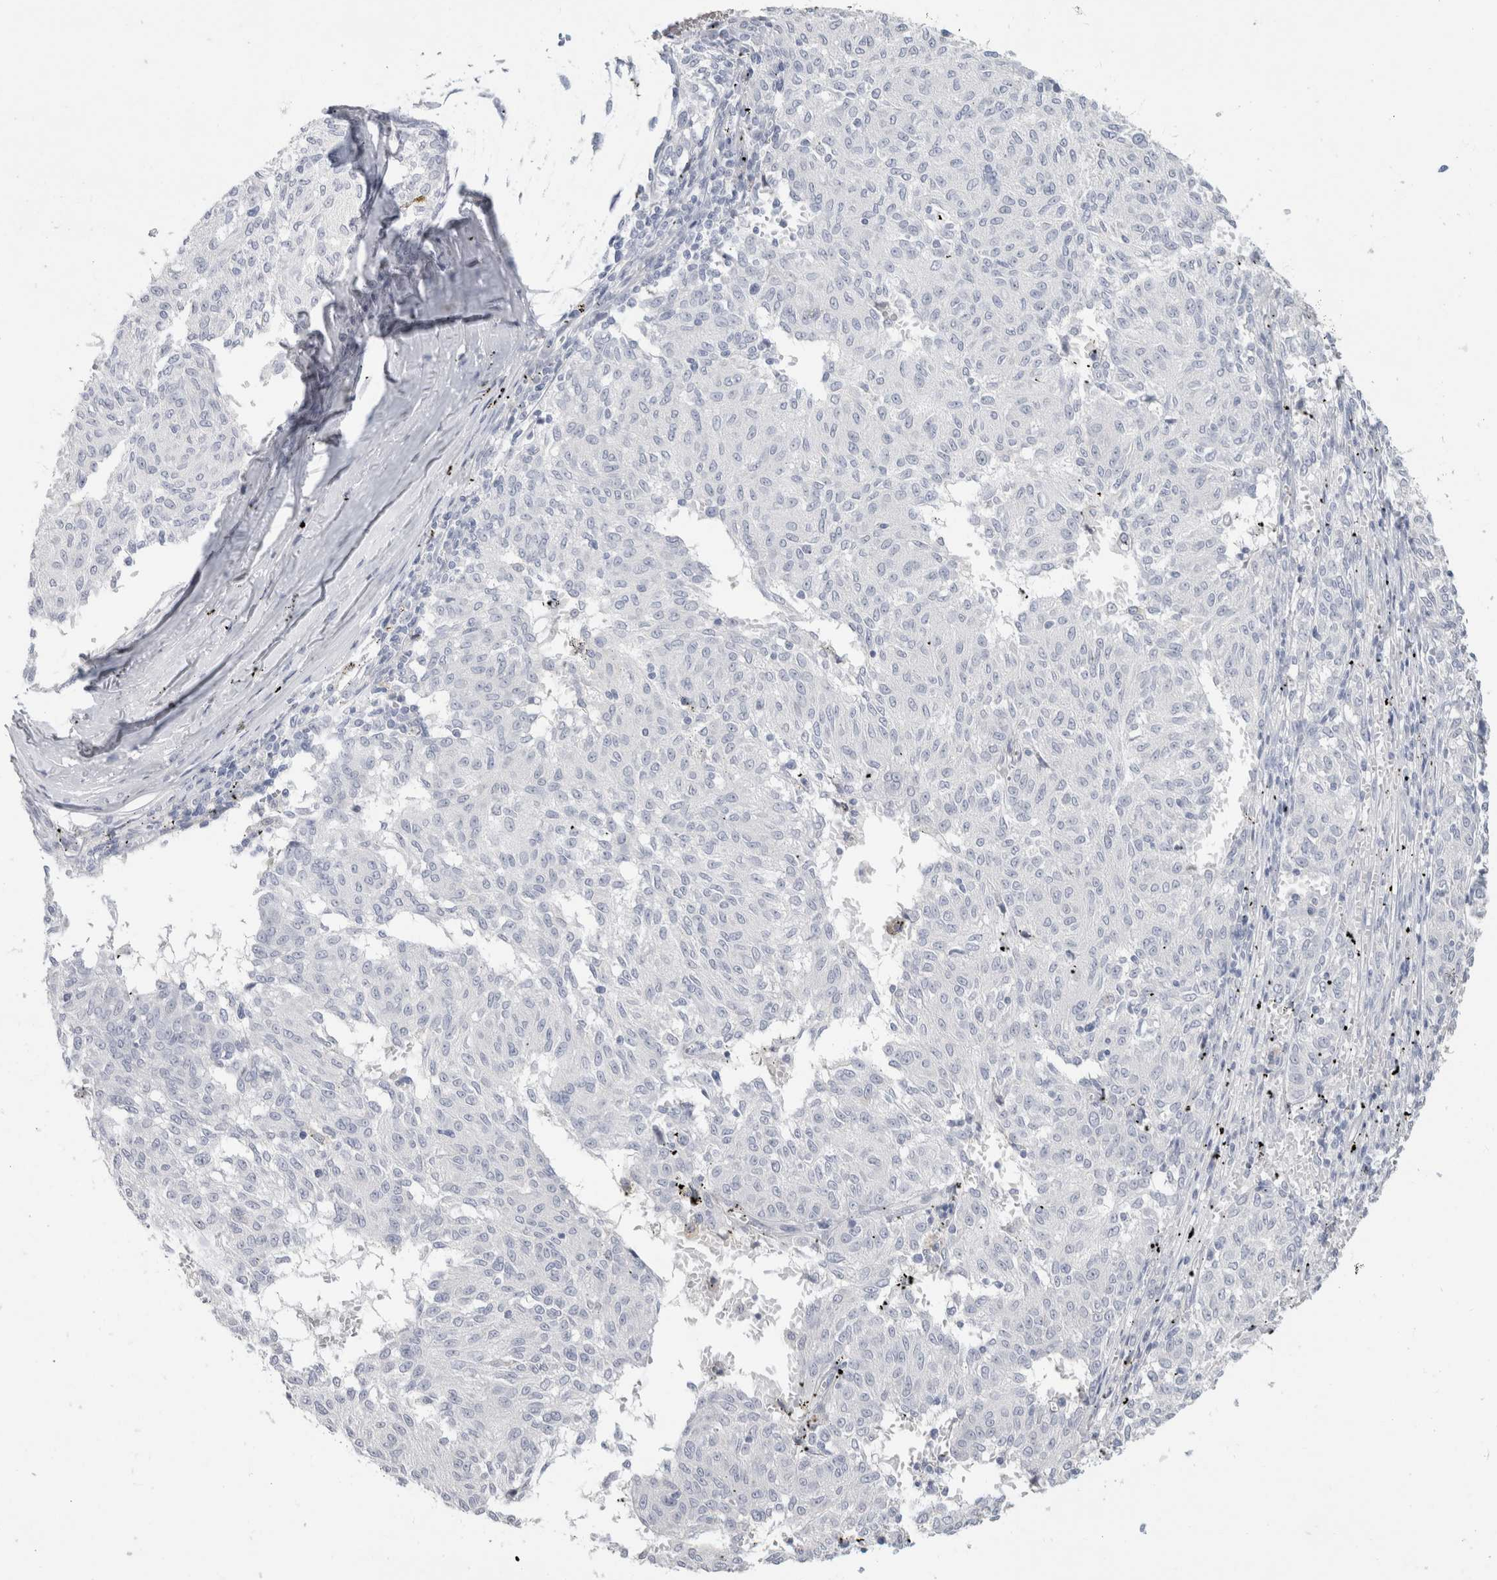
{"staining": {"intensity": "negative", "quantity": "none", "location": "none"}, "tissue": "melanoma", "cell_type": "Tumor cells", "image_type": "cancer", "snomed": [{"axis": "morphology", "description": "Malignant melanoma, NOS"}, {"axis": "topography", "description": "Skin"}], "caption": "Immunohistochemical staining of melanoma exhibits no significant staining in tumor cells.", "gene": "SLC6A1", "patient": {"sex": "female", "age": 72}}